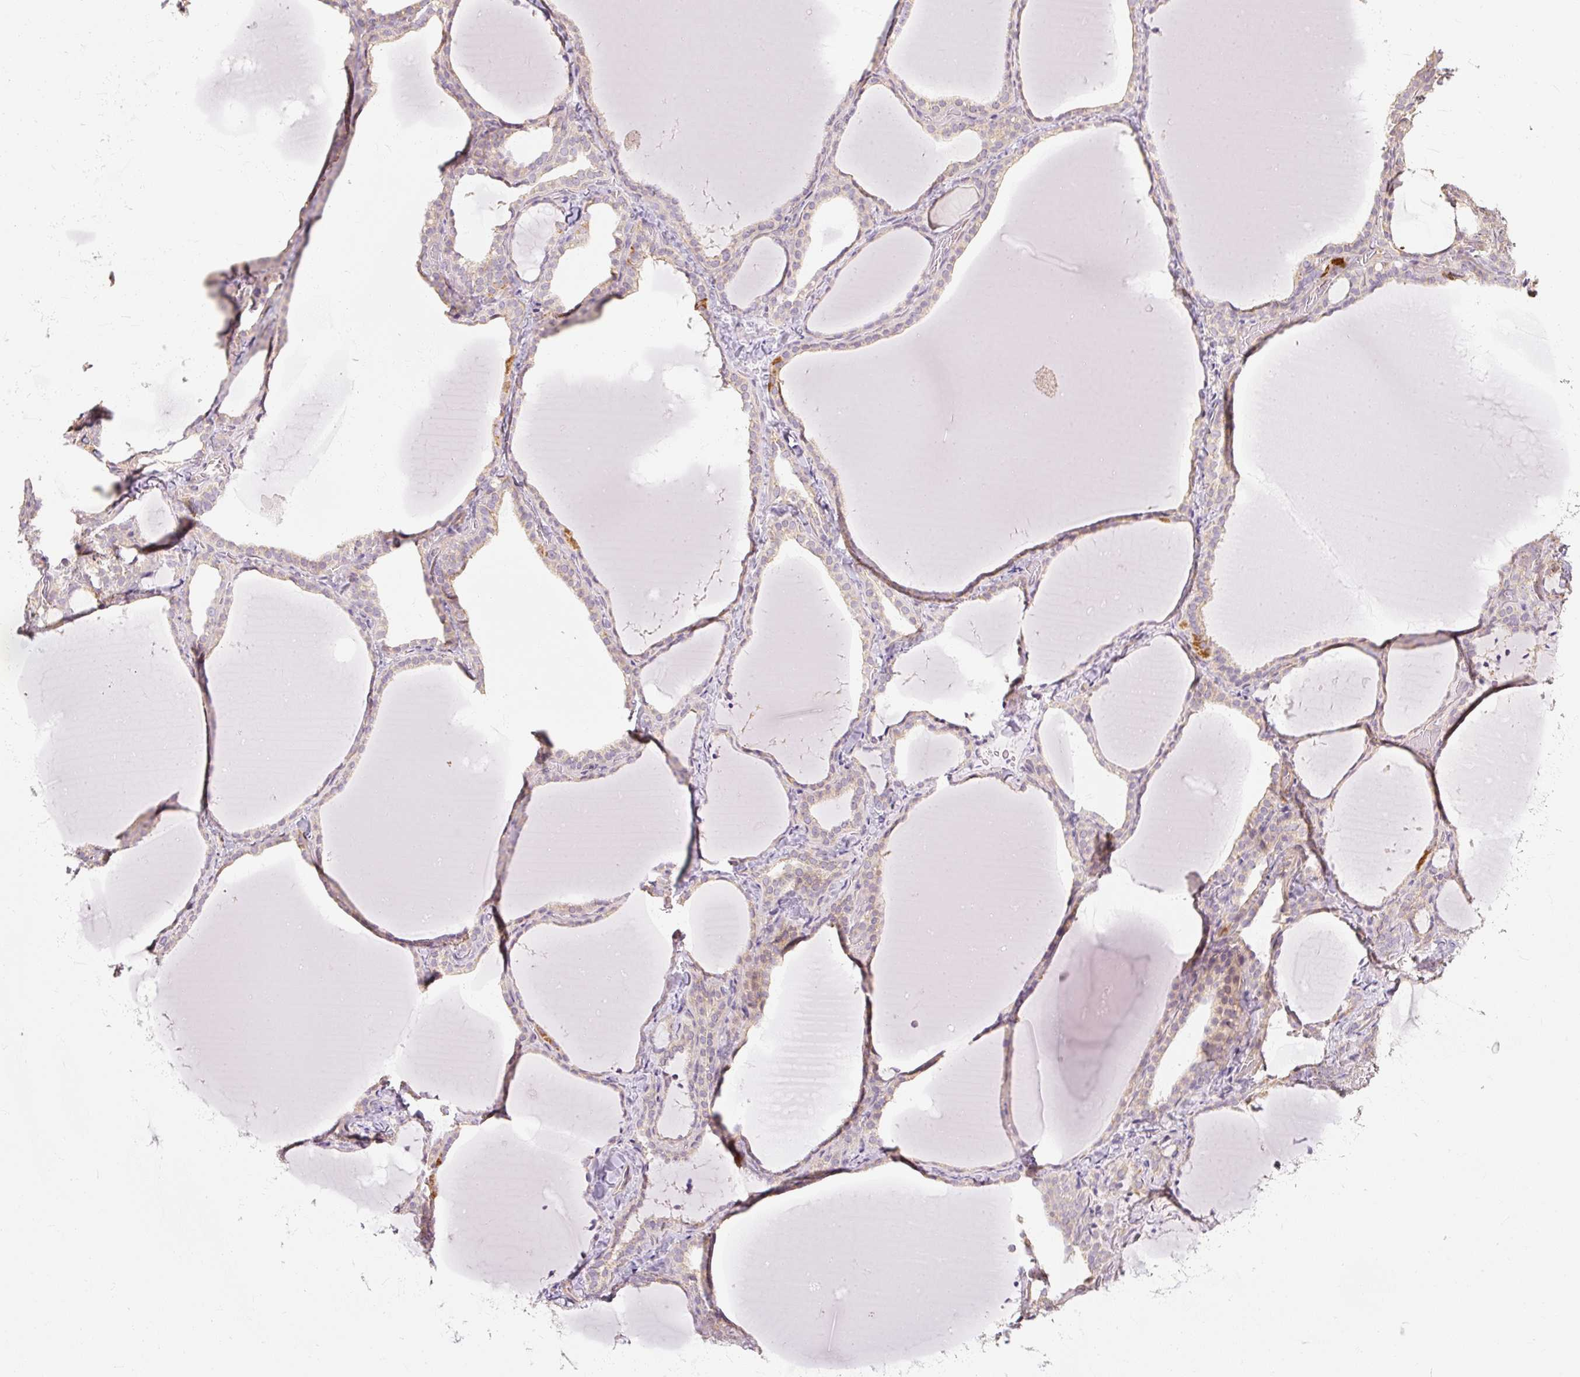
{"staining": {"intensity": "weak", "quantity": "25%-75%", "location": "cytoplasmic/membranous"}, "tissue": "thyroid gland", "cell_type": "Glandular cells", "image_type": "normal", "snomed": [{"axis": "morphology", "description": "Normal tissue, NOS"}, {"axis": "topography", "description": "Thyroid gland"}], "caption": "Immunohistochemical staining of benign human thyroid gland reveals 25%-75% levels of weak cytoplasmic/membranous protein positivity in approximately 25%-75% of glandular cells.", "gene": "RB1CC1", "patient": {"sex": "female", "age": 22}}